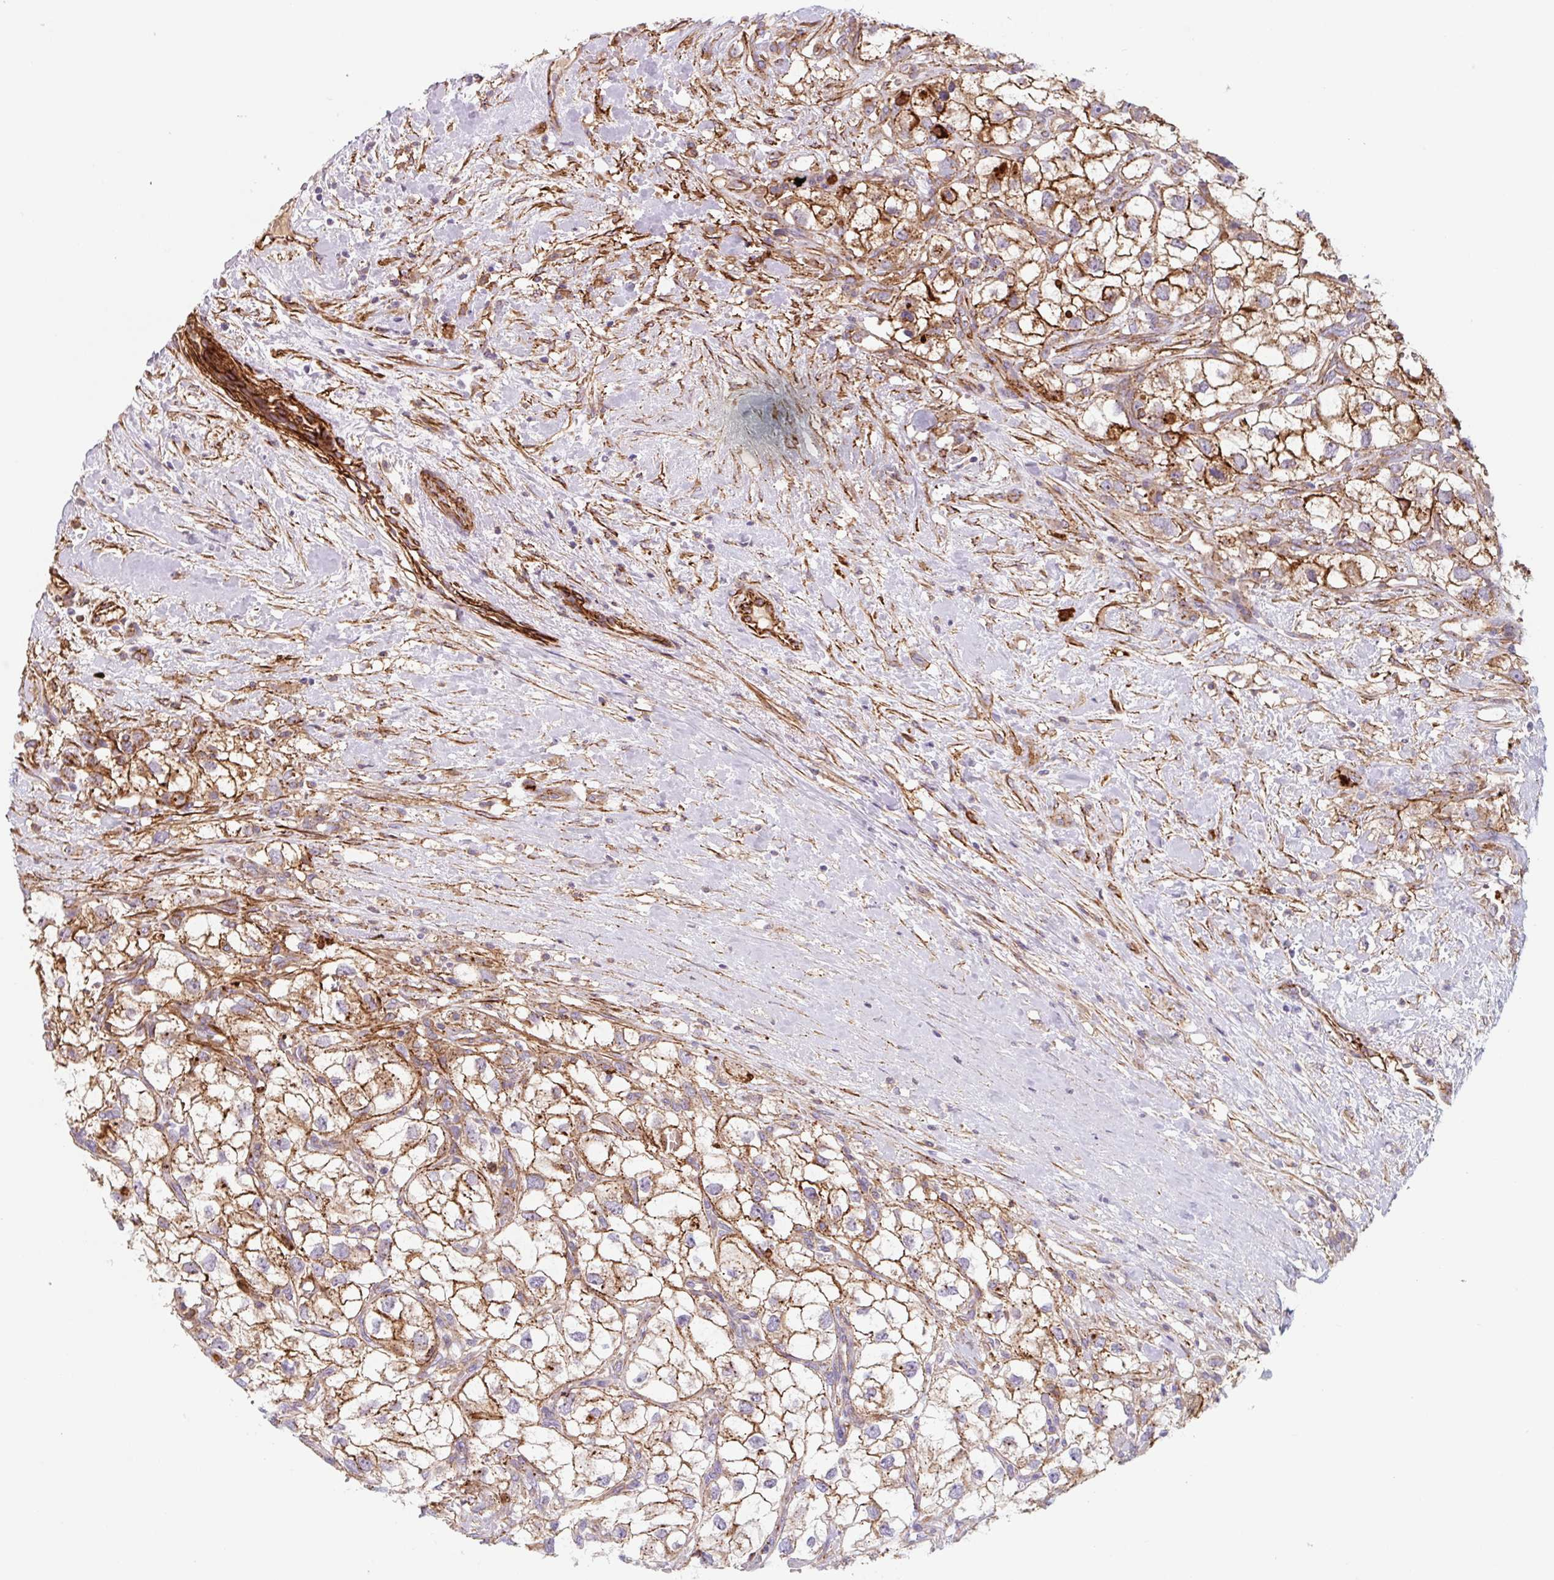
{"staining": {"intensity": "moderate", "quantity": ">75%", "location": "cytoplasmic/membranous"}, "tissue": "renal cancer", "cell_type": "Tumor cells", "image_type": "cancer", "snomed": [{"axis": "morphology", "description": "Adenocarcinoma, NOS"}, {"axis": "topography", "description": "Kidney"}], "caption": "Human adenocarcinoma (renal) stained for a protein (brown) exhibits moderate cytoplasmic/membranous positive expression in about >75% of tumor cells.", "gene": "DHFR2", "patient": {"sex": "male", "age": 59}}